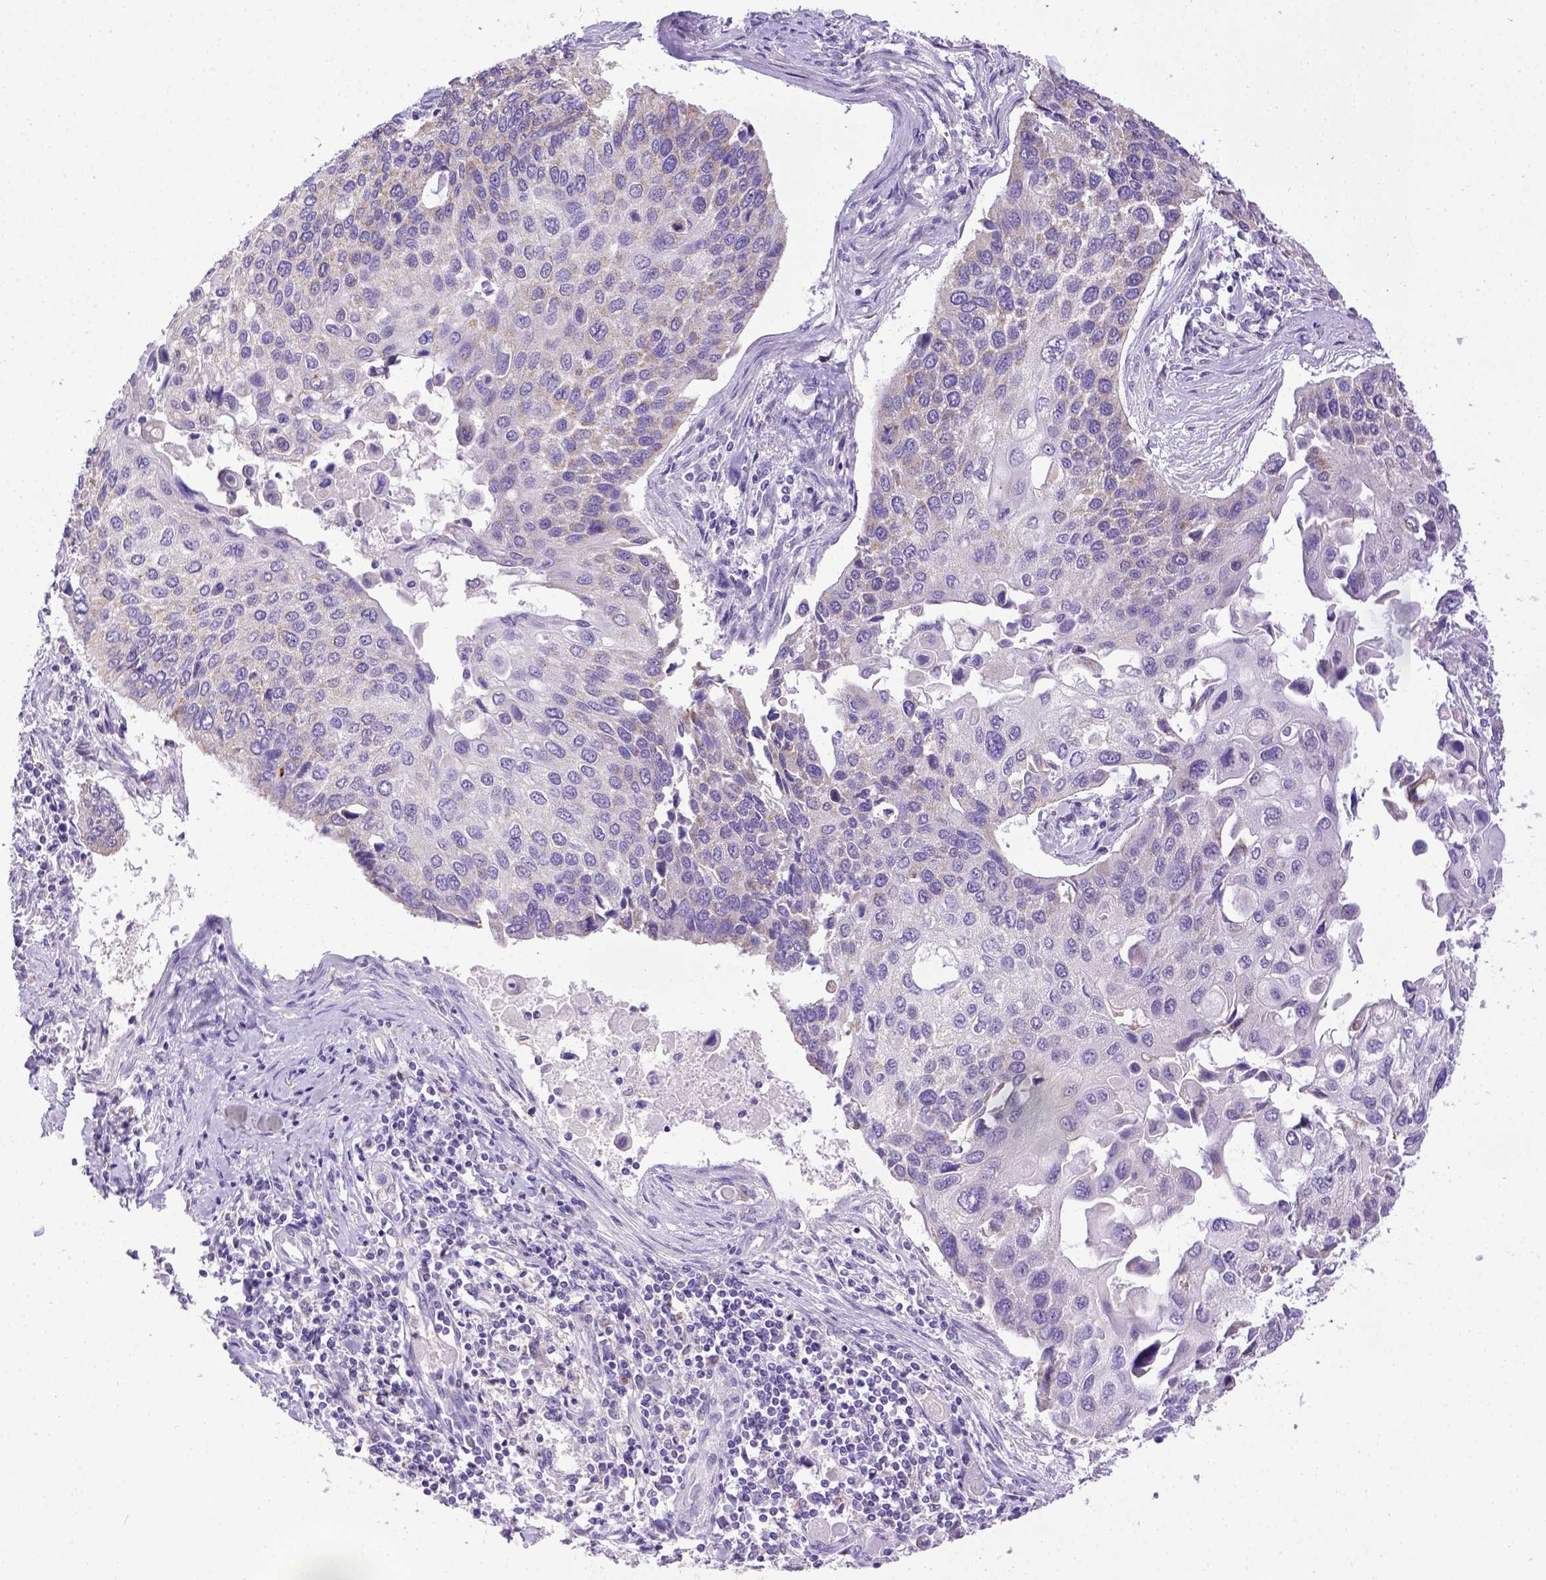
{"staining": {"intensity": "negative", "quantity": "none", "location": "none"}, "tissue": "lung cancer", "cell_type": "Tumor cells", "image_type": "cancer", "snomed": [{"axis": "morphology", "description": "Squamous cell carcinoma, NOS"}, {"axis": "morphology", "description": "Squamous cell carcinoma, metastatic, NOS"}, {"axis": "topography", "description": "Lung"}], "caption": "Histopathology image shows no protein expression in tumor cells of lung cancer (metastatic squamous cell carcinoma) tissue.", "gene": "SPEF1", "patient": {"sex": "male", "age": 63}}